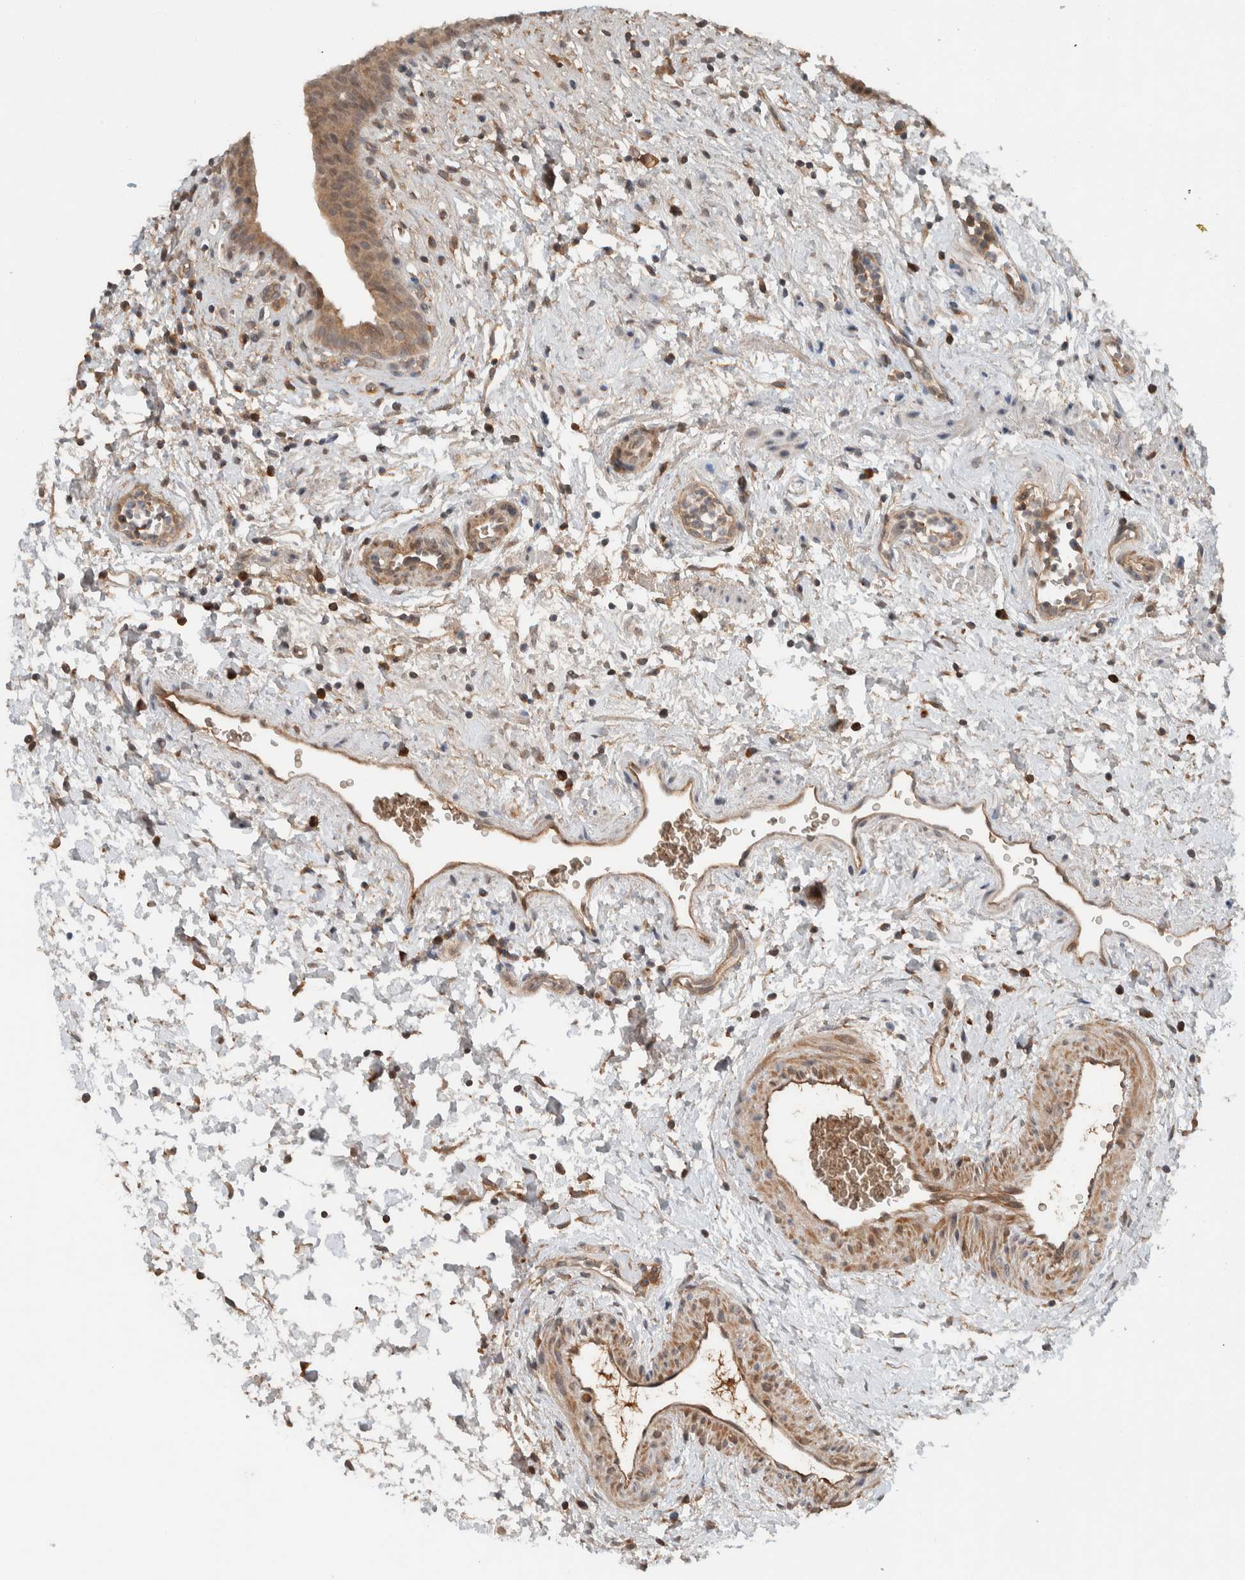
{"staining": {"intensity": "weak", "quantity": ">75%", "location": "cytoplasmic/membranous"}, "tissue": "urinary bladder", "cell_type": "Urothelial cells", "image_type": "normal", "snomed": [{"axis": "morphology", "description": "Normal tissue, NOS"}, {"axis": "topography", "description": "Urinary bladder"}], "caption": "Urinary bladder stained for a protein reveals weak cytoplasmic/membranous positivity in urothelial cells. (DAB IHC with brightfield microscopy, high magnification).", "gene": "ARMC7", "patient": {"sex": "male", "age": 37}}